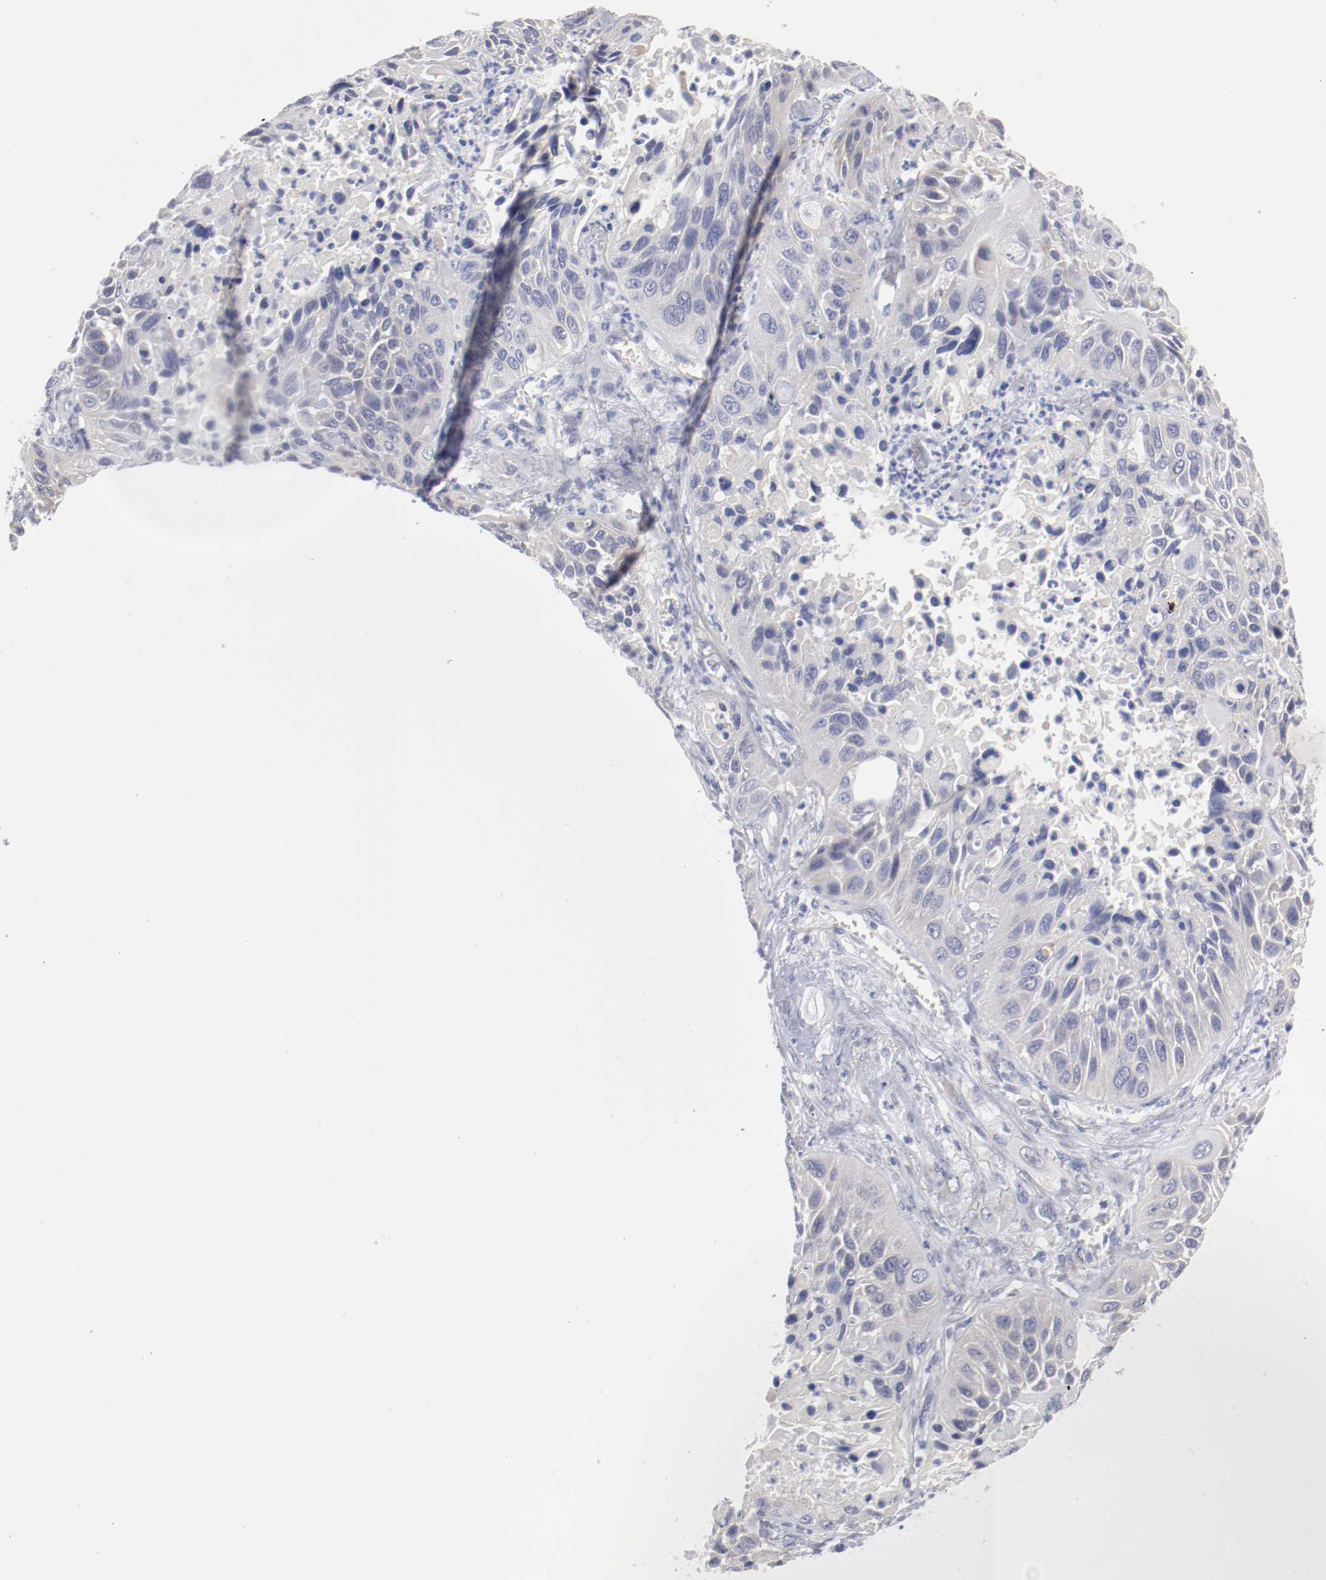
{"staining": {"intensity": "weak", "quantity": "<25%", "location": "cytoplasmic/membranous"}, "tissue": "lung cancer", "cell_type": "Tumor cells", "image_type": "cancer", "snomed": [{"axis": "morphology", "description": "Squamous cell carcinoma, NOS"}, {"axis": "topography", "description": "Lung"}], "caption": "This image is of squamous cell carcinoma (lung) stained with IHC to label a protein in brown with the nuclei are counter-stained blue. There is no positivity in tumor cells.", "gene": "CPE", "patient": {"sex": "female", "age": 76}}